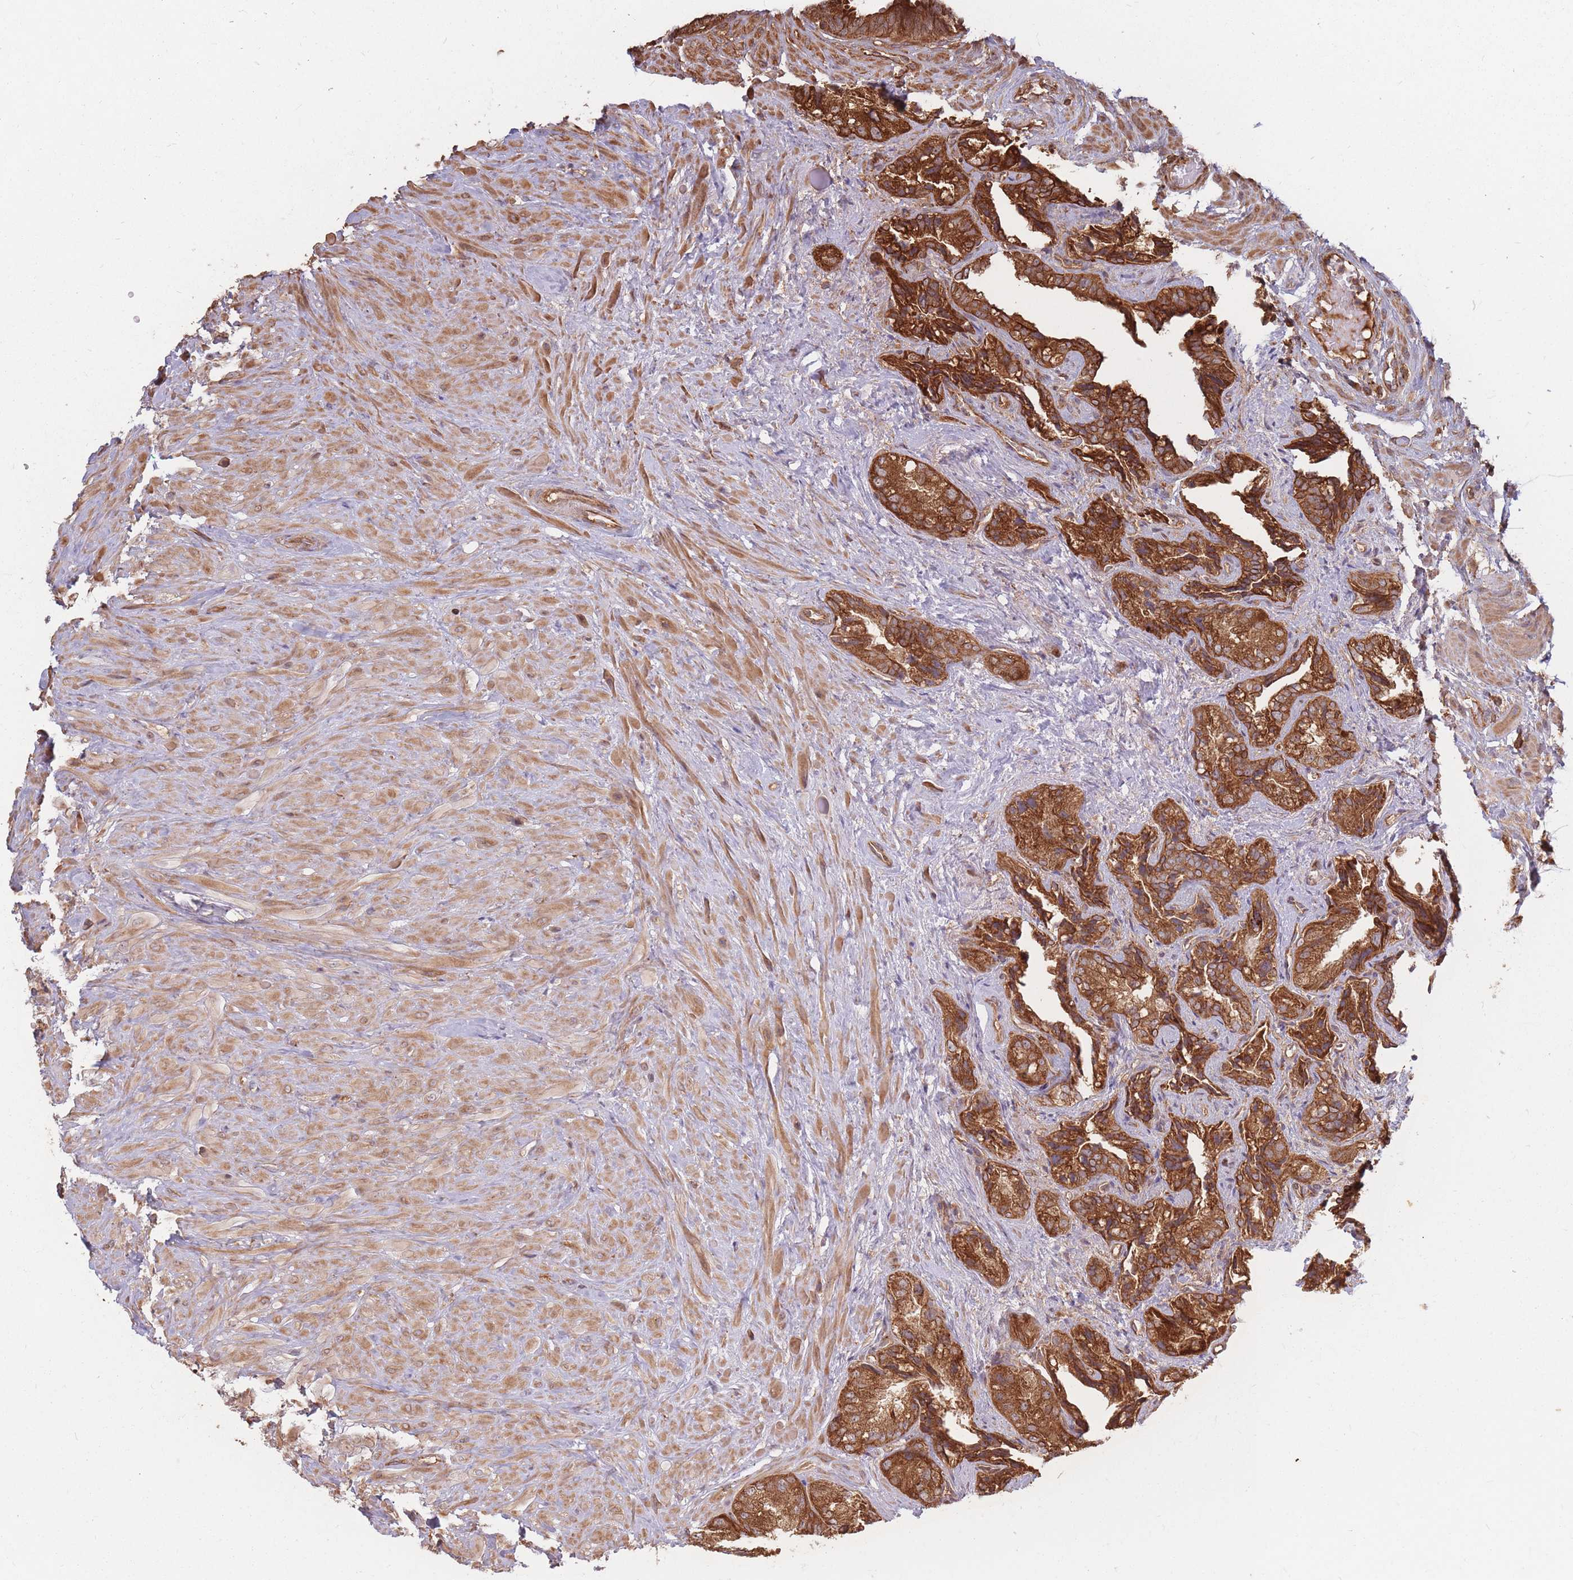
{"staining": {"intensity": "strong", "quantity": ">75%", "location": "cytoplasmic/membranous"}, "tissue": "seminal vesicle", "cell_type": "Glandular cells", "image_type": "normal", "snomed": [{"axis": "morphology", "description": "Normal tissue, NOS"}, {"axis": "topography", "description": "Seminal veicle"}, {"axis": "topography", "description": "Peripheral nerve tissue"}], "caption": "Seminal vesicle stained for a protein (brown) displays strong cytoplasmic/membranous positive expression in approximately >75% of glandular cells.", "gene": "RASSF2", "patient": {"sex": "male", "age": 67}}